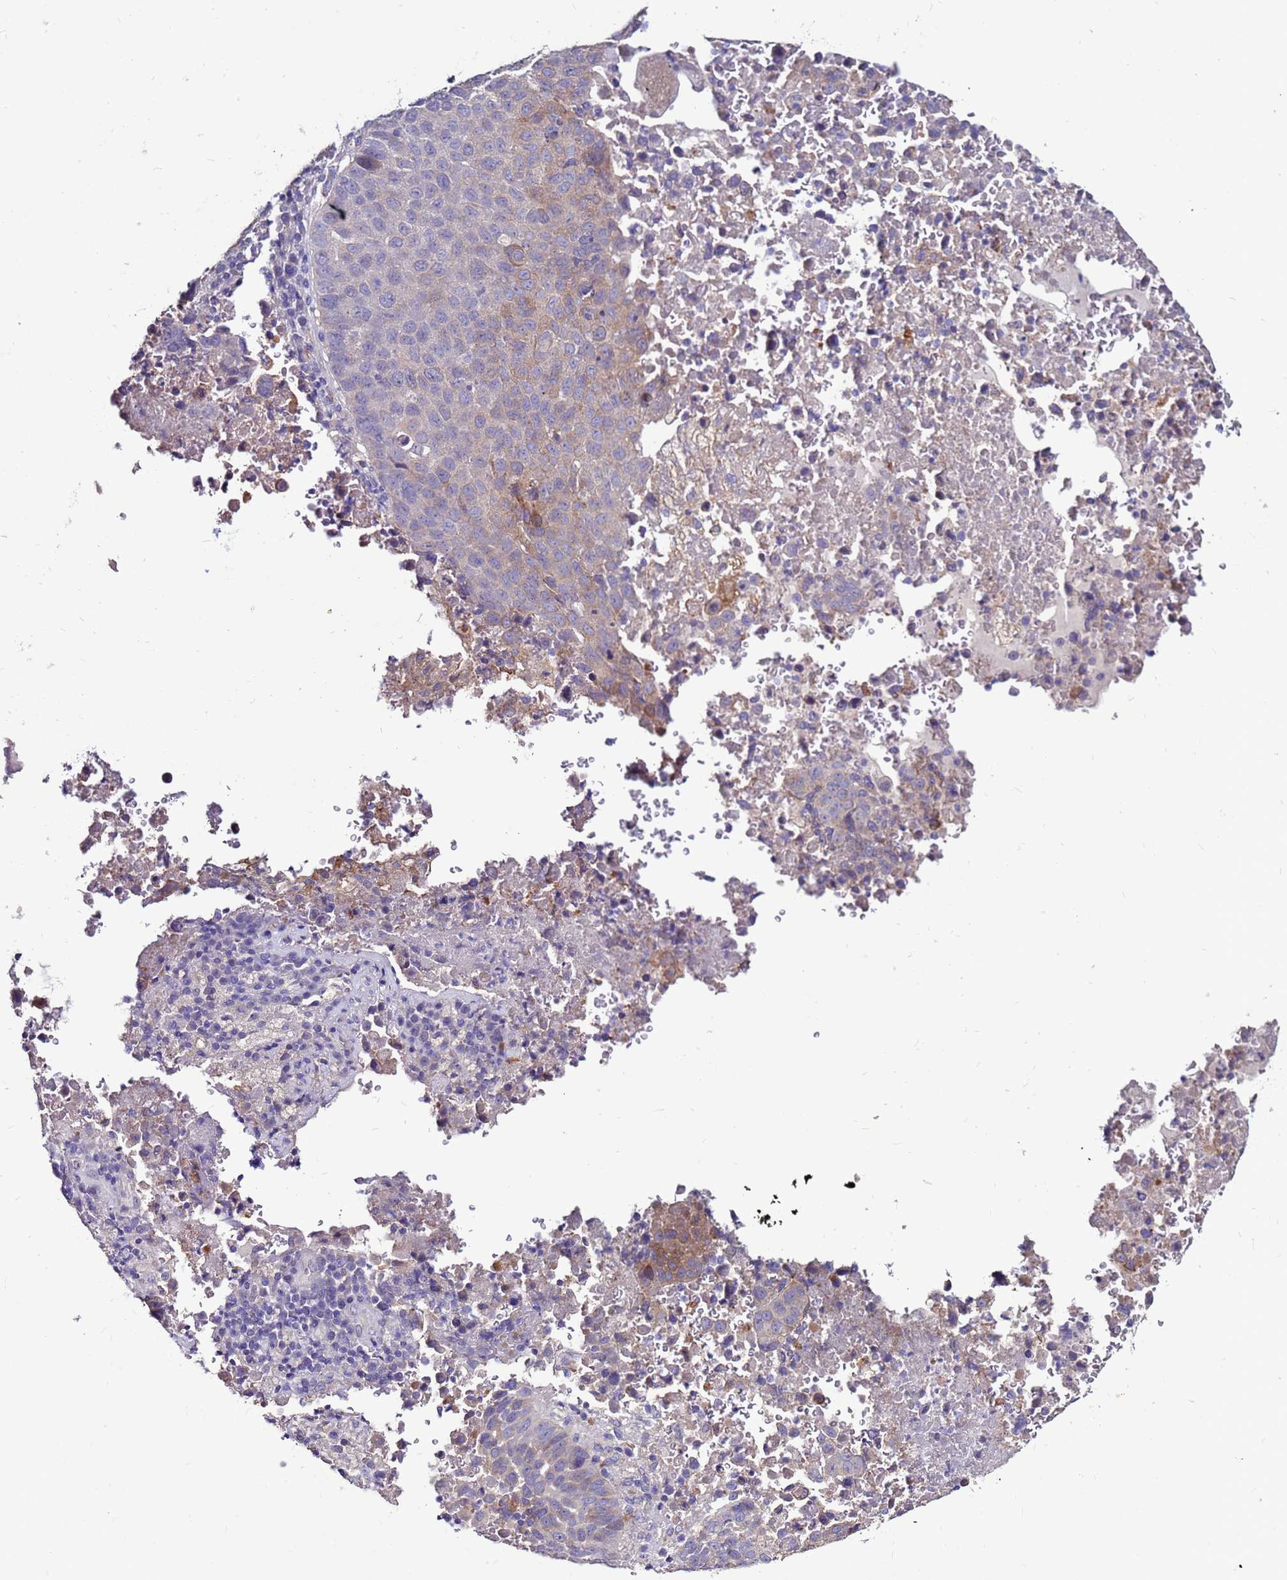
{"staining": {"intensity": "moderate", "quantity": "<25%", "location": "cytoplasmic/membranous"}, "tissue": "lung cancer", "cell_type": "Tumor cells", "image_type": "cancer", "snomed": [{"axis": "morphology", "description": "Squamous cell carcinoma, NOS"}, {"axis": "topography", "description": "Lung"}], "caption": "Lung cancer (squamous cell carcinoma) stained for a protein (brown) reveals moderate cytoplasmic/membranous positive staining in approximately <25% of tumor cells.", "gene": "SLC44A3", "patient": {"sex": "male", "age": 73}}